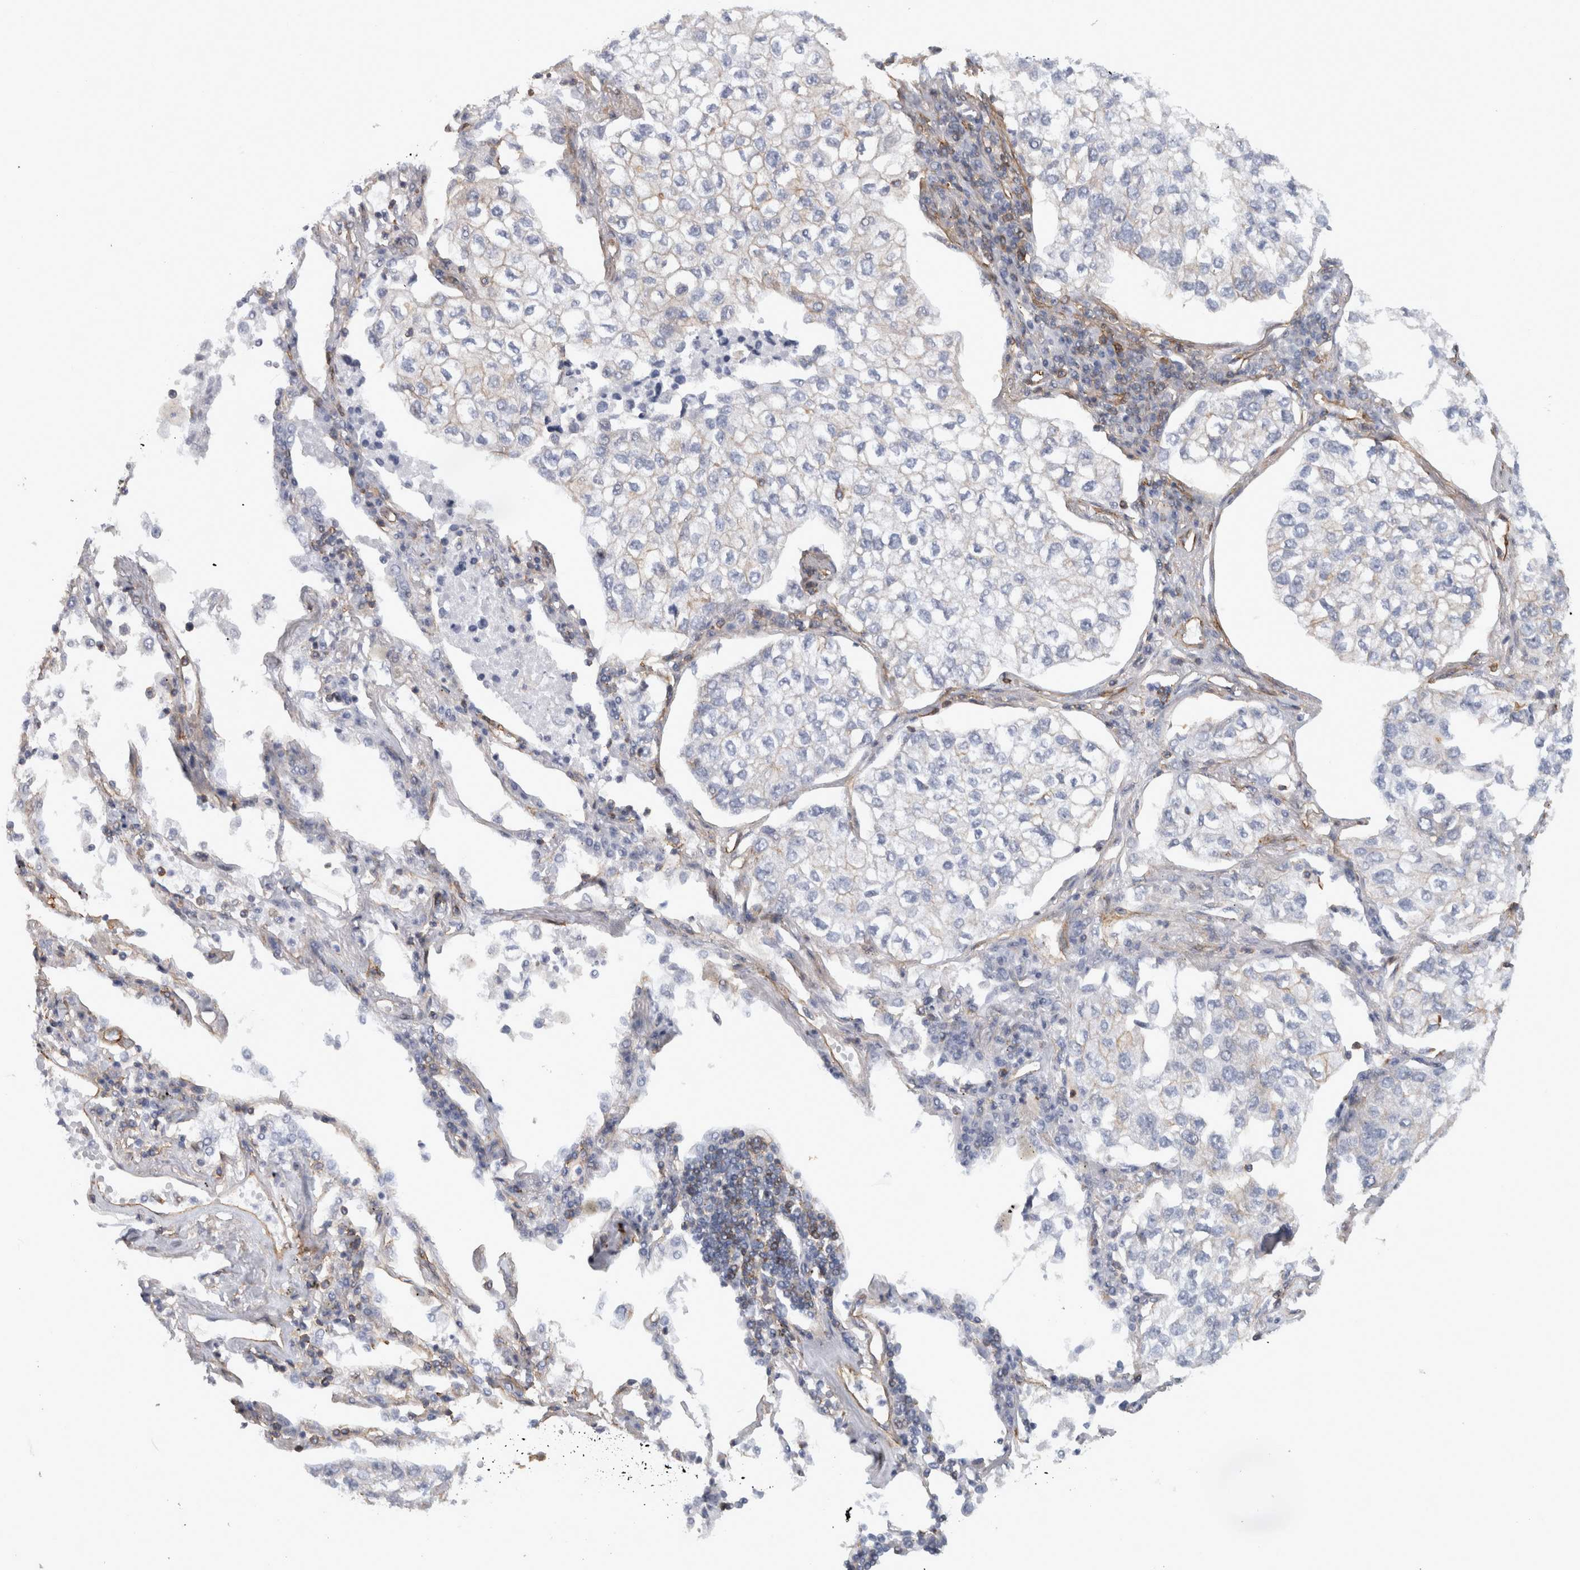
{"staining": {"intensity": "weak", "quantity": "25%-75%", "location": "cytoplasmic/membranous"}, "tissue": "lung cancer", "cell_type": "Tumor cells", "image_type": "cancer", "snomed": [{"axis": "morphology", "description": "Adenocarcinoma, NOS"}, {"axis": "topography", "description": "Lung"}], "caption": "Immunohistochemistry of human adenocarcinoma (lung) reveals low levels of weak cytoplasmic/membranous expression in about 25%-75% of tumor cells. The staining was performed using DAB (3,3'-diaminobenzidine), with brown indicating positive protein expression. Nuclei are stained blue with hematoxylin.", "gene": "AHNAK", "patient": {"sex": "male", "age": 63}}